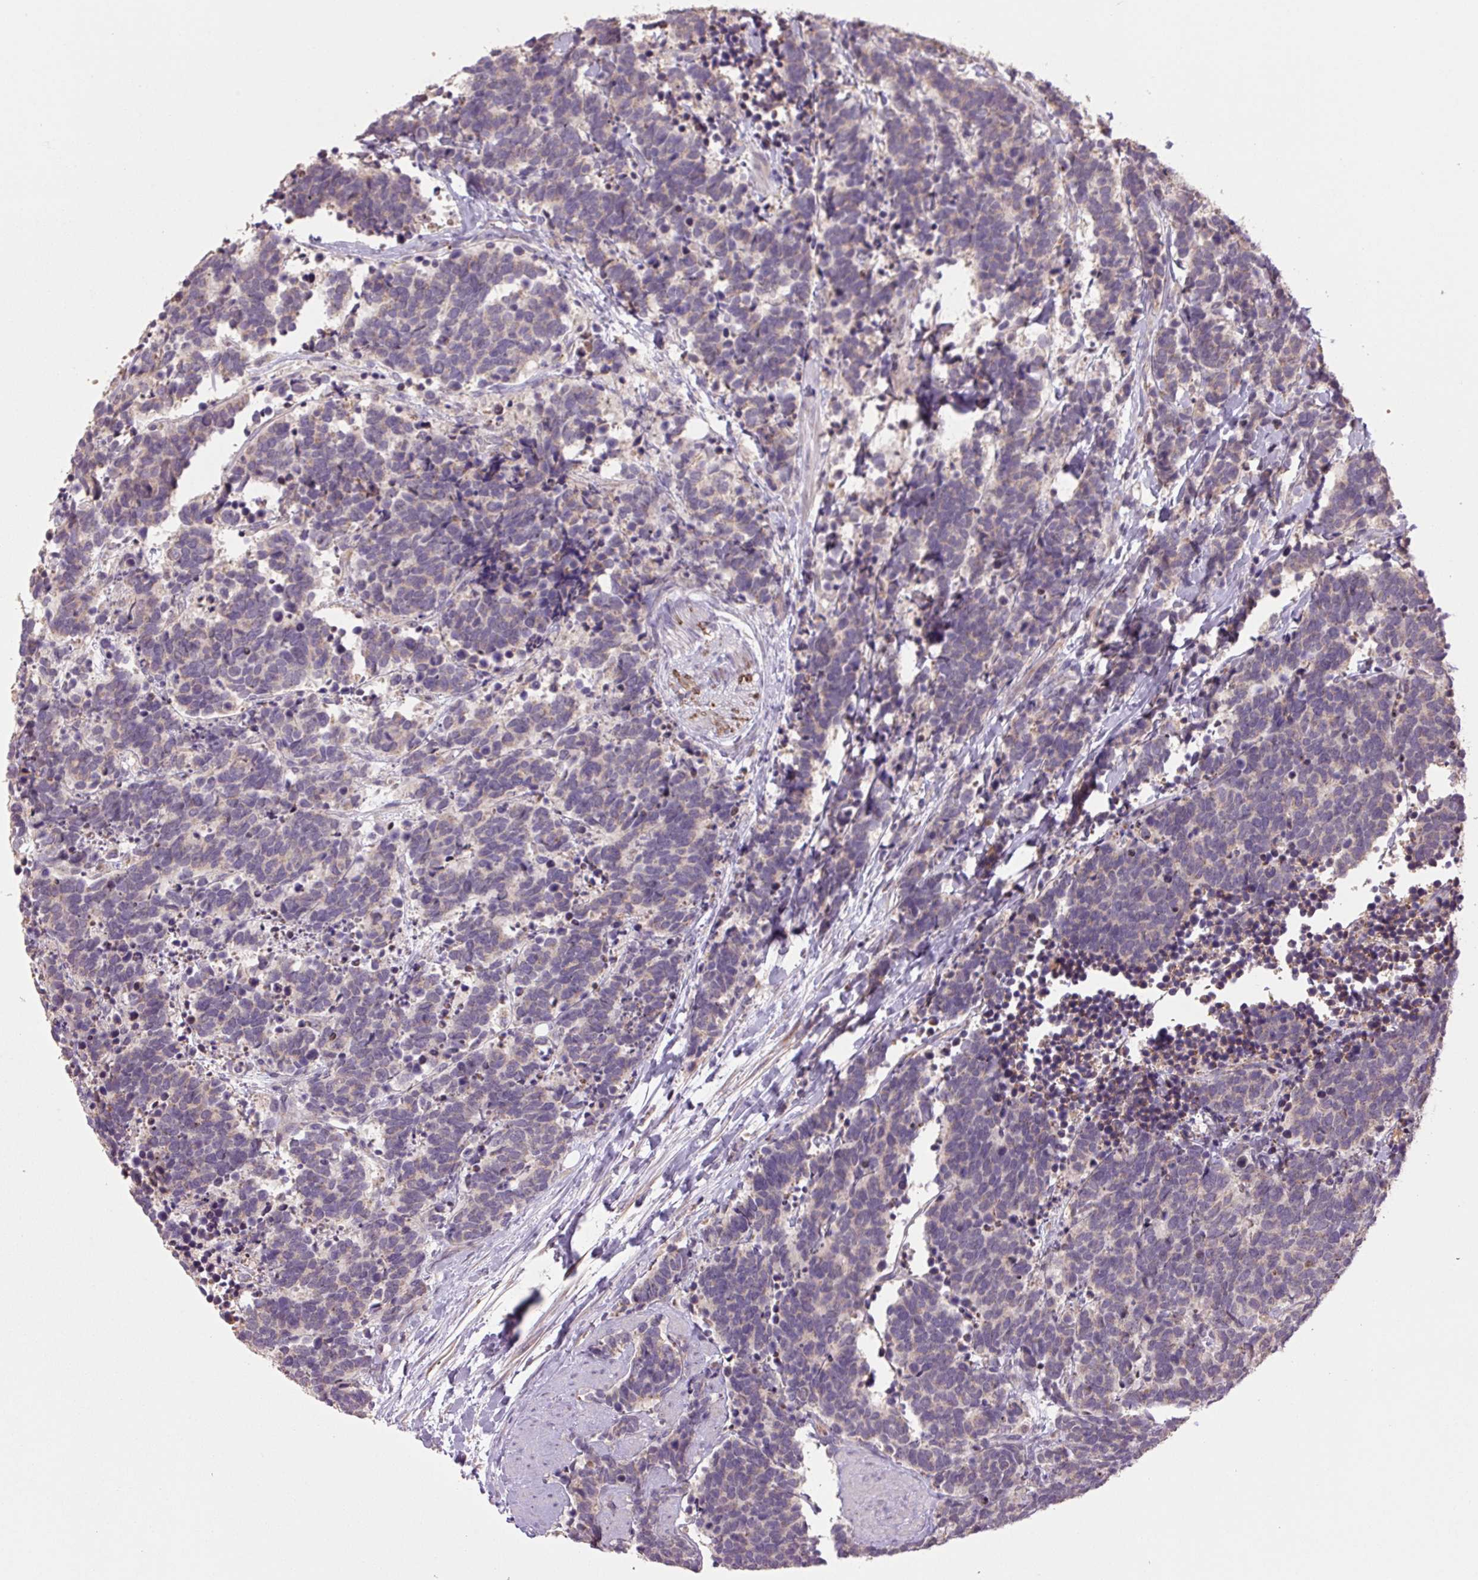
{"staining": {"intensity": "weak", "quantity": "<25%", "location": "cytoplasmic/membranous"}, "tissue": "carcinoid", "cell_type": "Tumor cells", "image_type": "cancer", "snomed": [{"axis": "morphology", "description": "Carcinoma, NOS"}, {"axis": "morphology", "description": "Carcinoid, malignant, NOS"}, {"axis": "topography", "description": "Prostate"}], "caption": "The immunohistochemistry histopathology image has no significant staining in tumor cells of carcinoid tissue.", "gene": "TMEM160", "patient": {"sex": "male", "age": 57}}